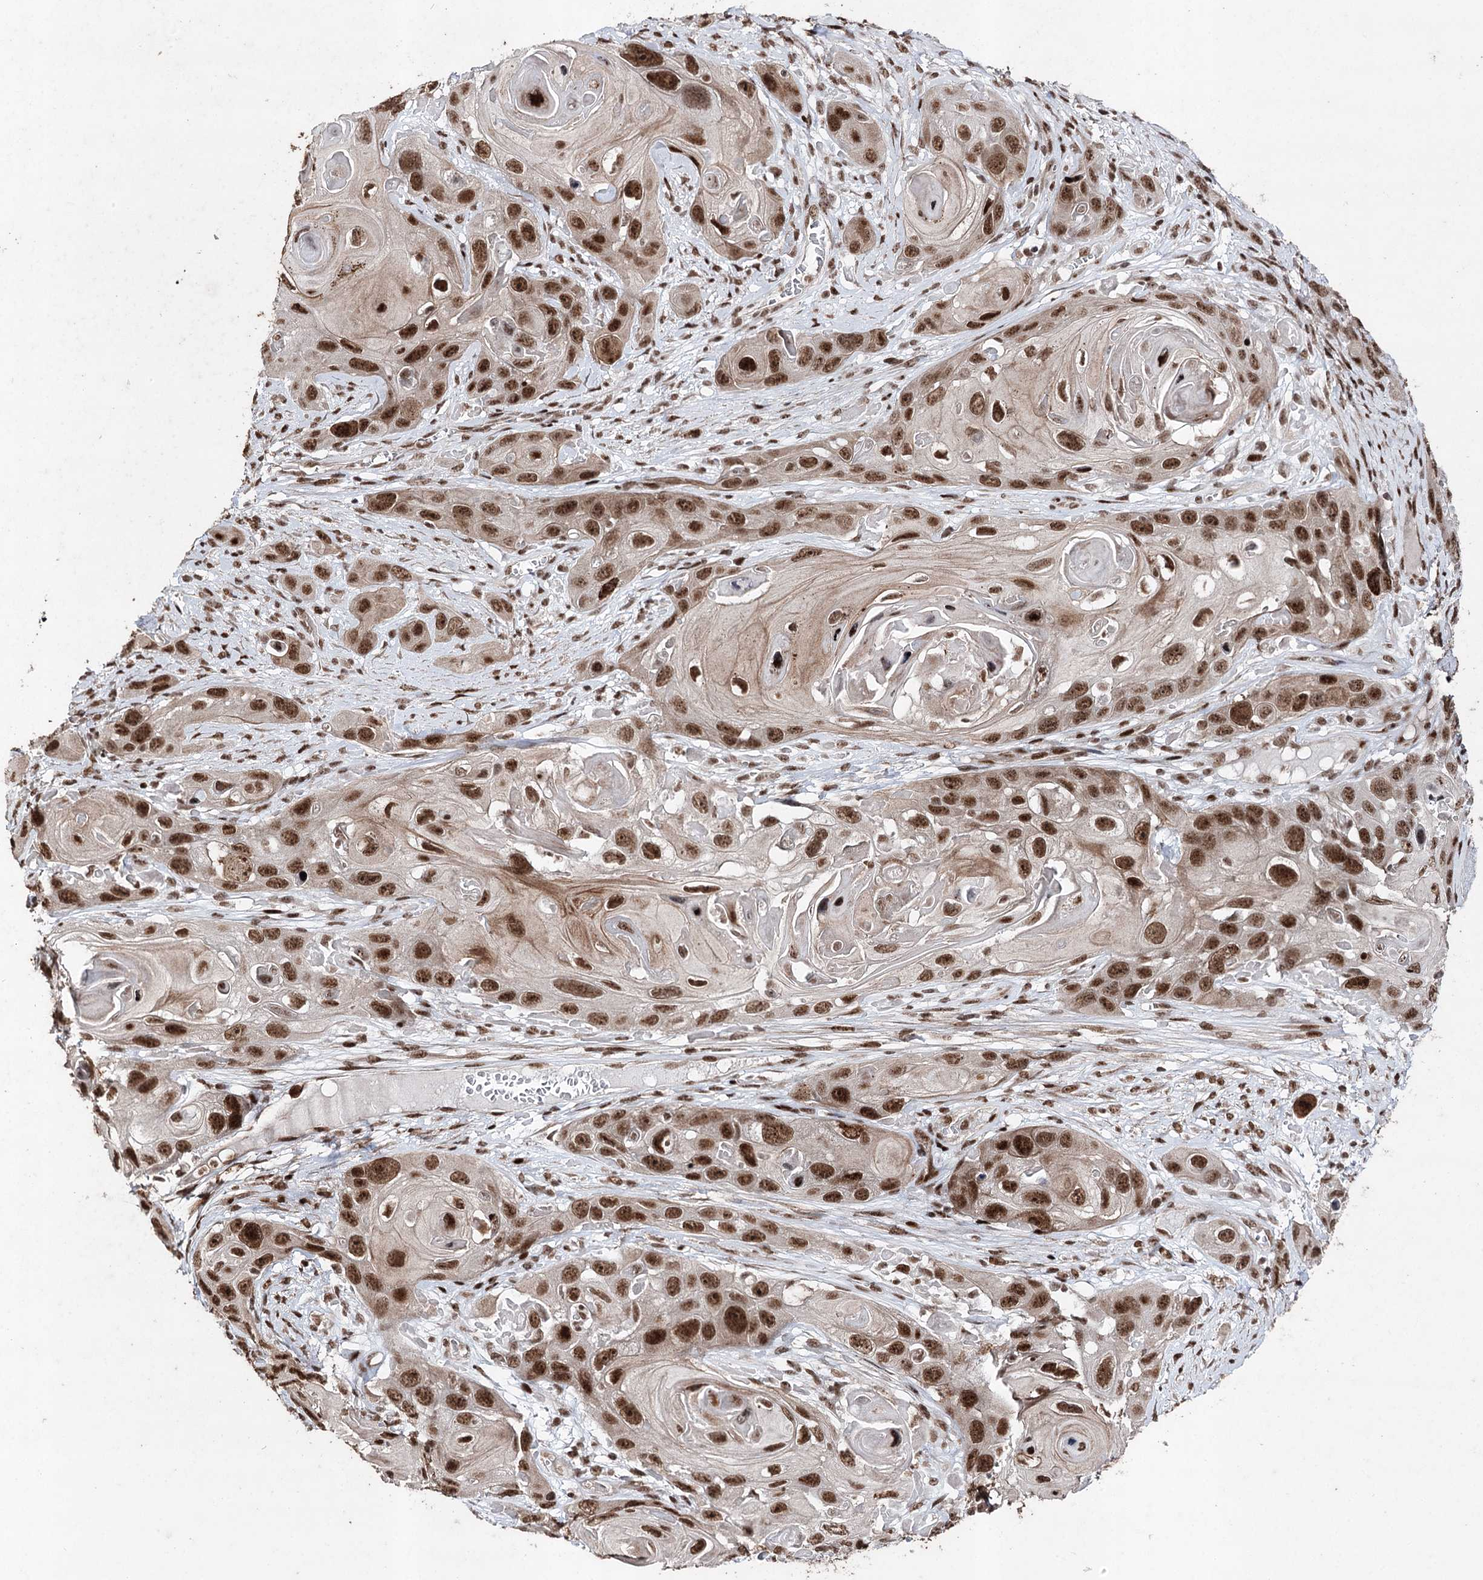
{"staining": {"intensity": "strong", "quantity": ">75%", "location": "nuclear"}, "tissue": "skin cancer", "cell_type": "Tumor cells", "image_type": "cancer", "snomed": [{"axis": "morphology", "description": "Squamous cell carcinoma, NOS"}, {"axis": "topography", "description": "Skin"}], "caption": "The immunohistochemical stain highlights strong nuclear positivity in tumor cells of skin squamous cell carcinoma tissue.", "gene": "PDCD4", "patient": {"sex": "male", "age": 55}}